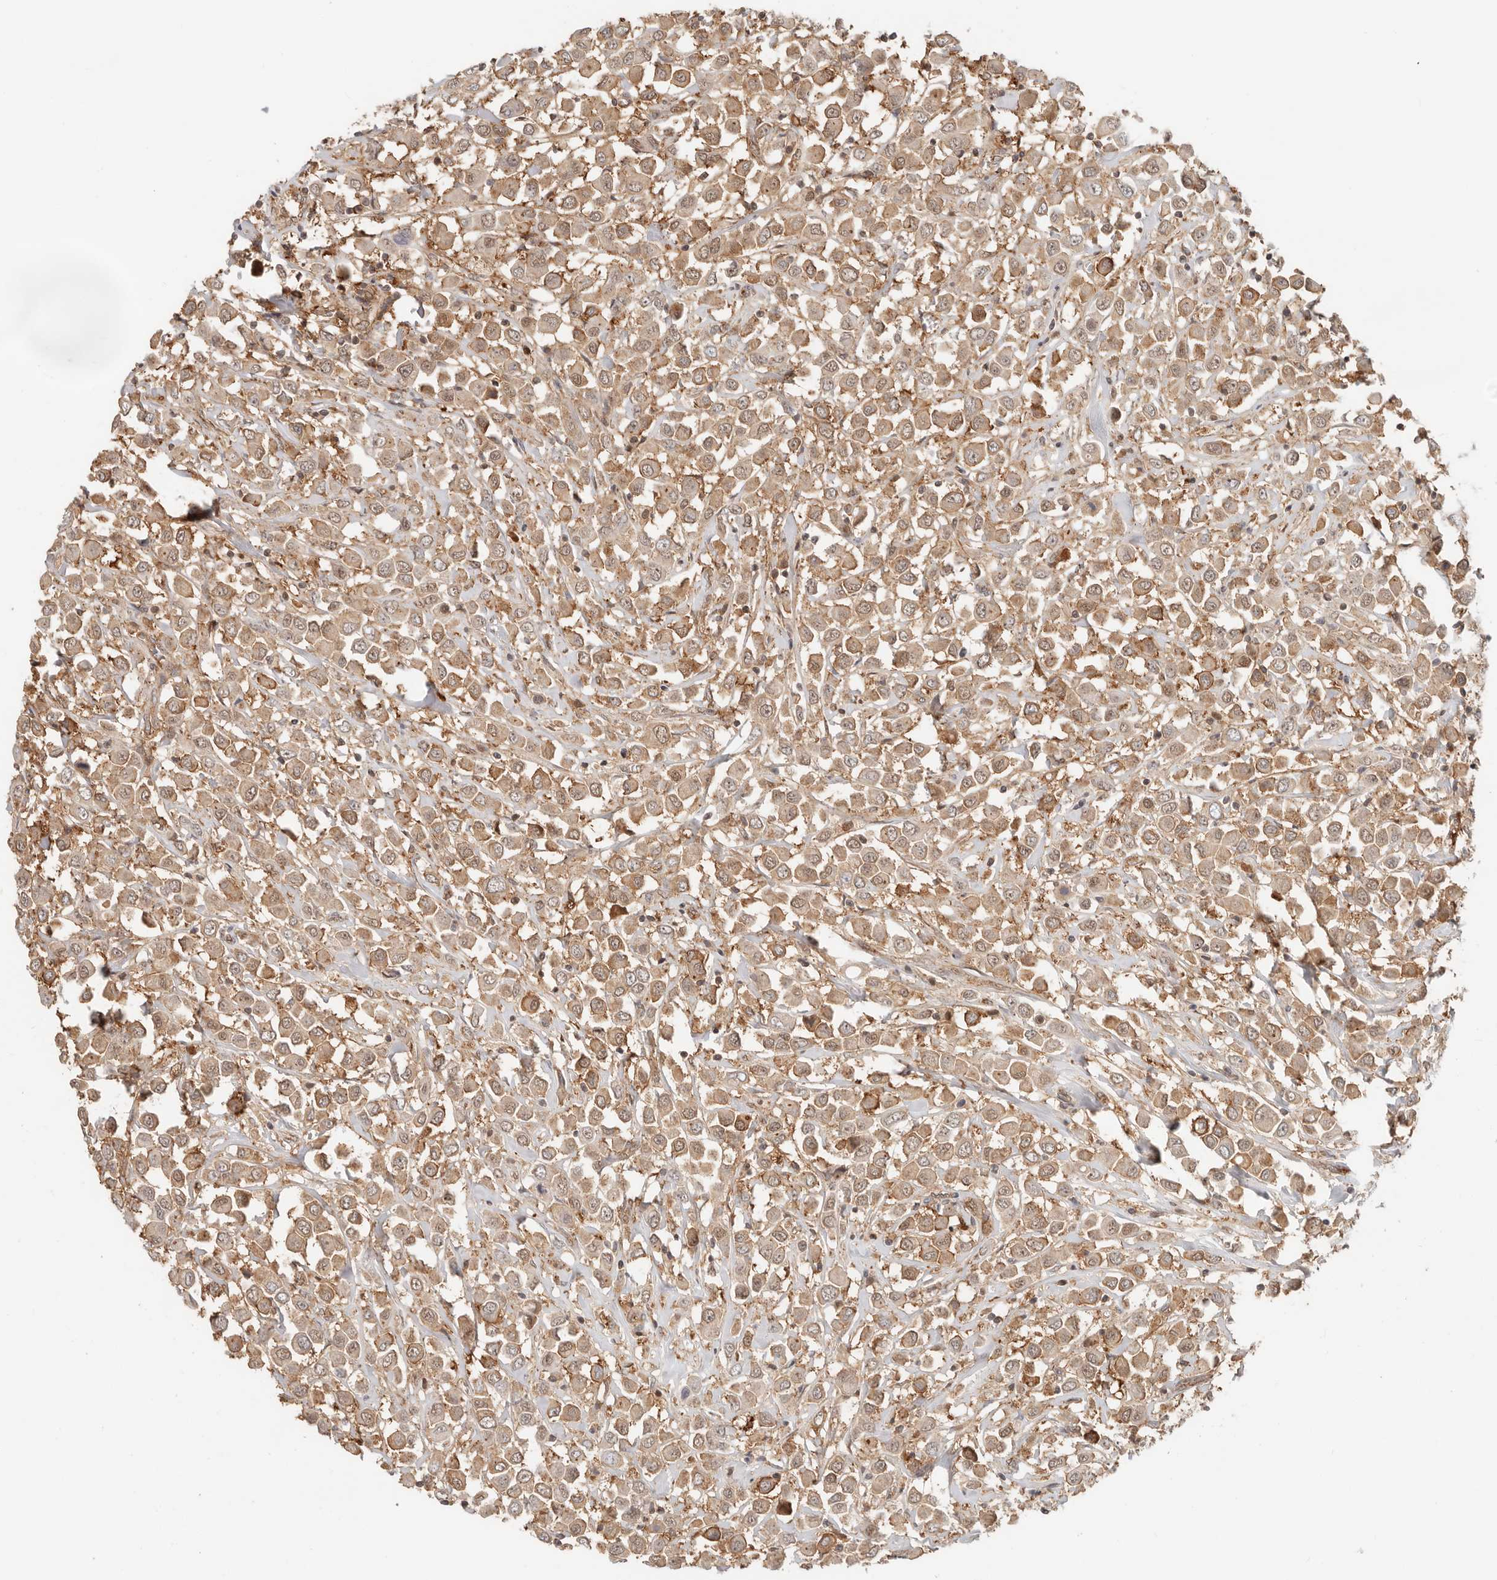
{"staining": {"intensity": "moderate", "quantity": ">75%", "location": "cytoplasmic/membranous,nuclear"}, "tissue": "breast cancer", "cell_type": "Tumor cells", "image_type": "cancer", "snomed": [{"axis": "morphology", "description": "Duct carcinoma"}, {"axis": "topography", "description": "Breast"}], "caption": "Protein expression analysis of breast cancer displays moderate cytoplasmic/membranous and nuclear positivity in about >75% of tumor cells.", "gene": "HEXD", "patient": {"sex": "female", "age": 61}}